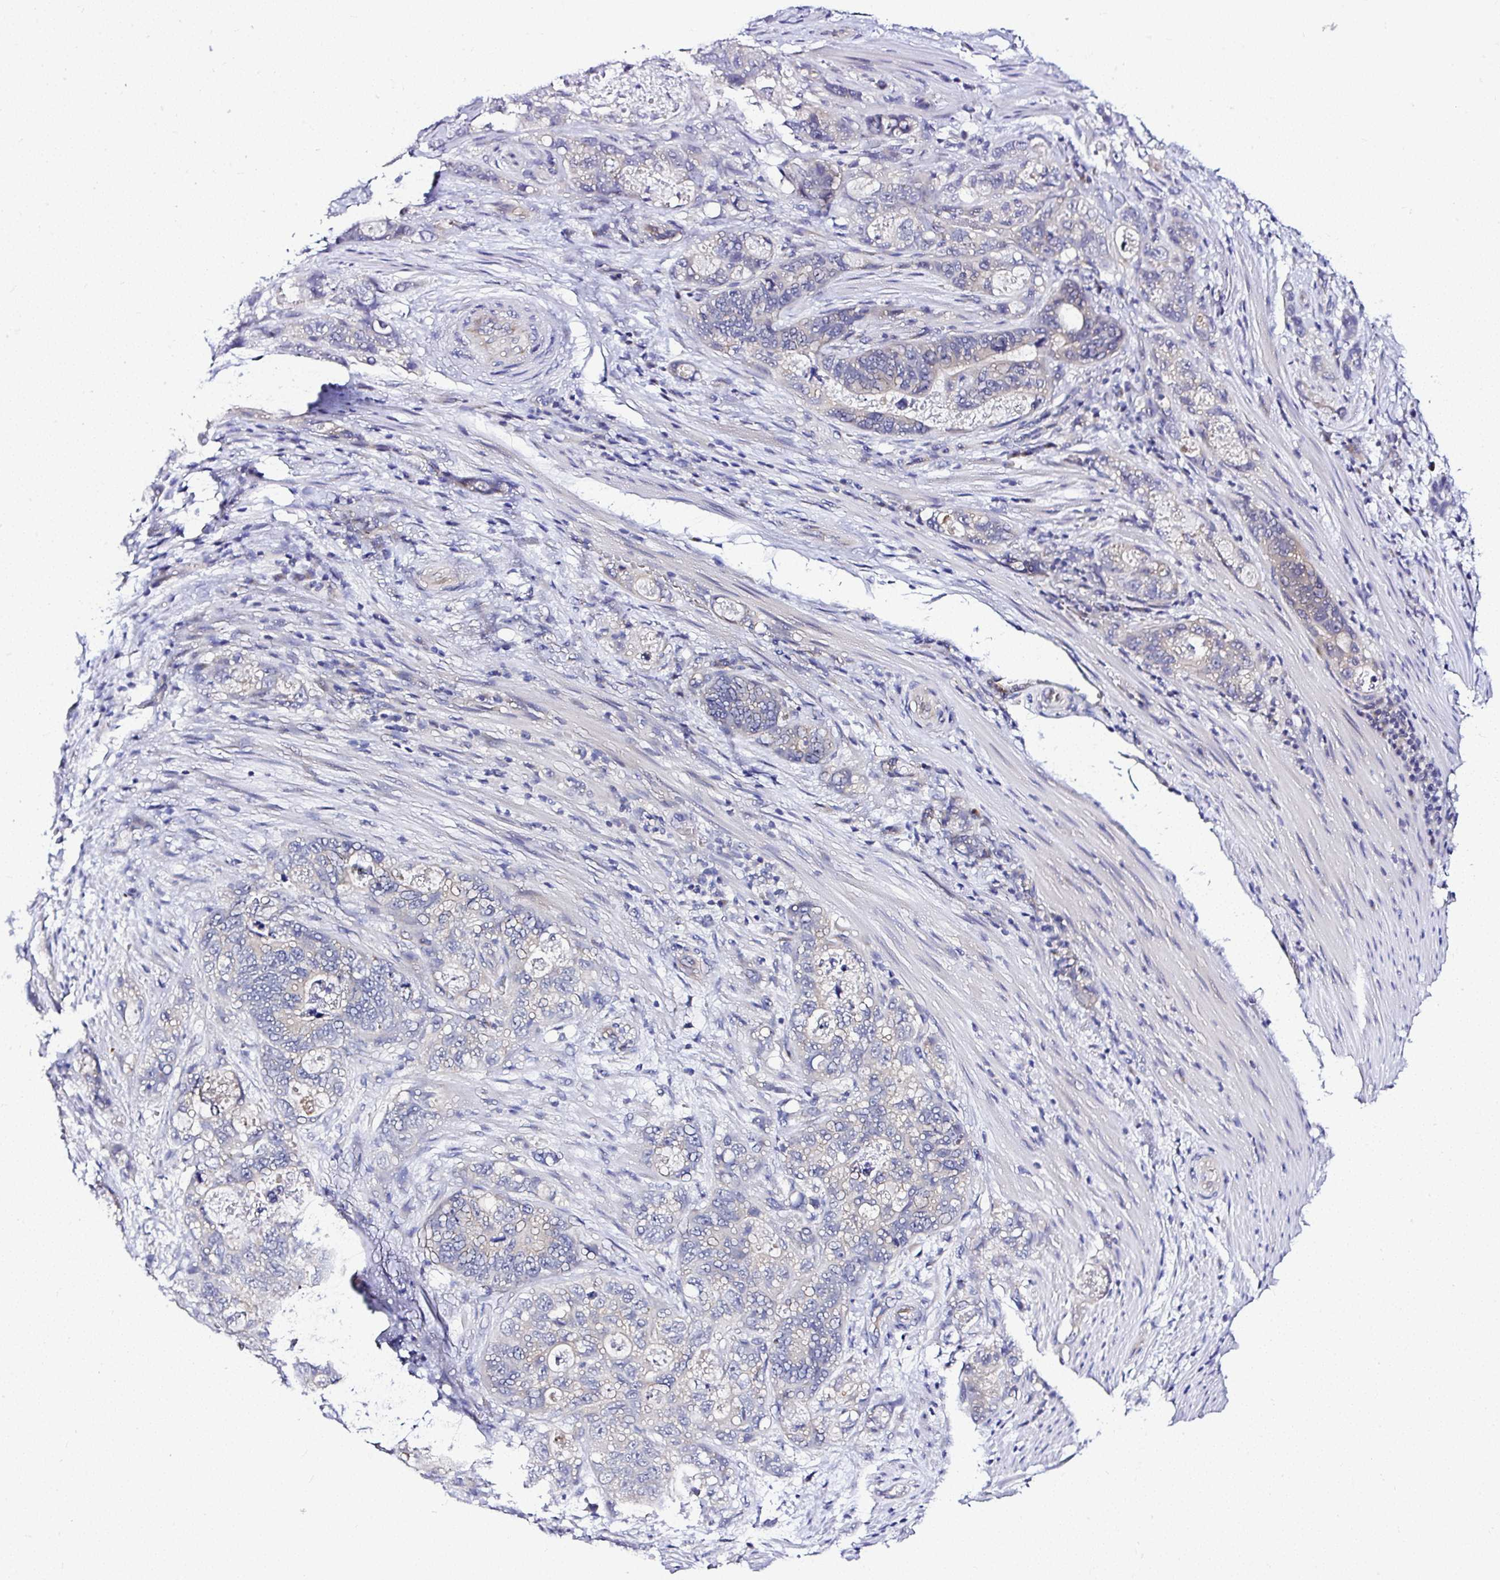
{"staining": {"intensity": "negative", "quantity": "none", "location": "none"}, "tissue": "stomach cancer", "cell_type": "Tumor cells", "image_type": "cancer", "snomed": [{"axis": "morphology", "description": "Normal tissue, NOS"}, {"axis": "morphology", "description": "Adenocarcinoma, NOS"}, {"axis": "topography", "description": "Stomach"}], "caption": "High magnification brightfield microscopy of stomach cancer stained with DAB (3,3'-diaminobenzidine) (brown) and counterstained with hematoxylin (blue): tumor cells show no significant staining.", "gene": "DEPDC5", "patient": {"sex": "female", "age": 89}}